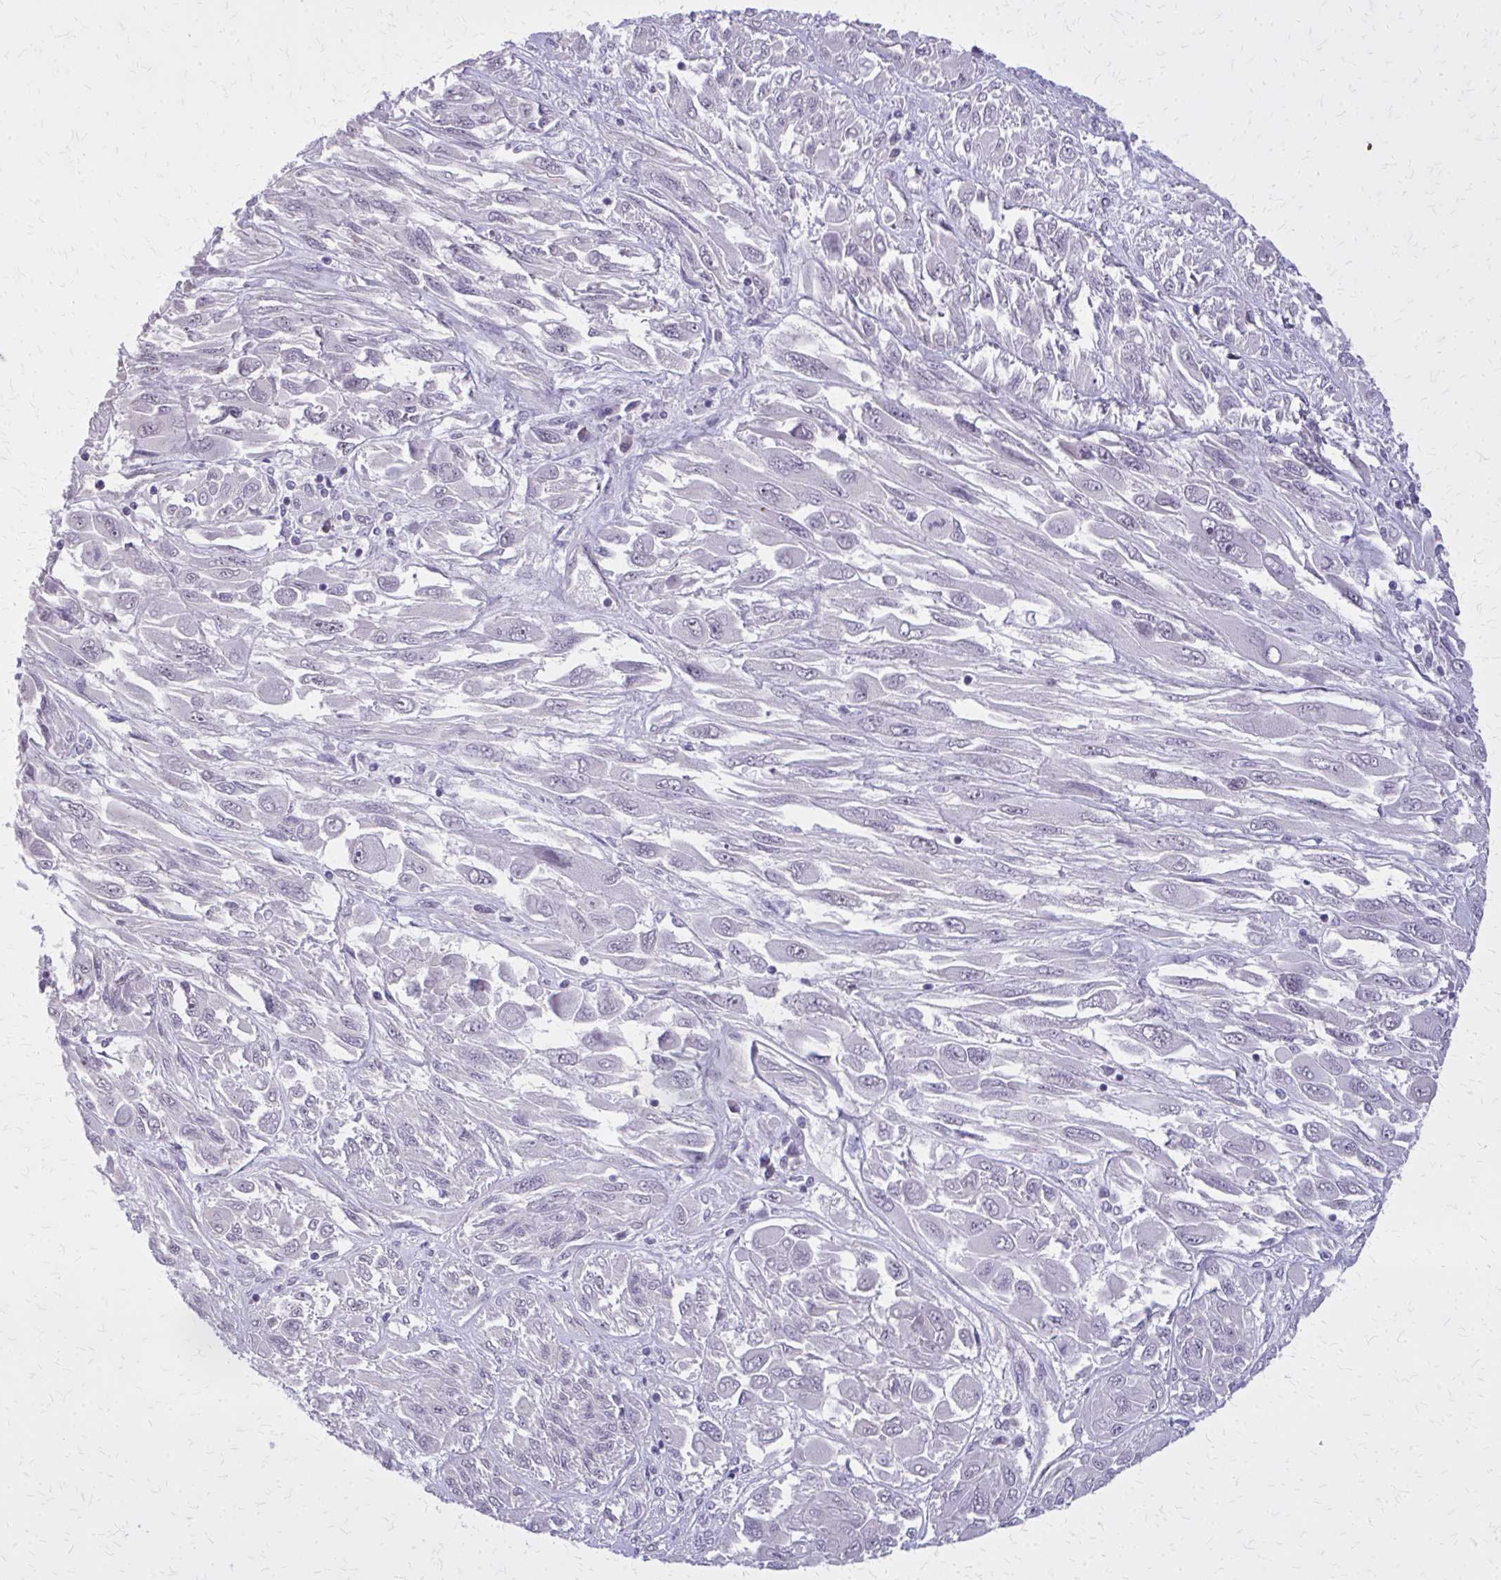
{"staining": {"intensity": "negative", "quantity": "none", "location": "none"}, "tissue": "melanoma", "cell_type": "Tumor cells", "image_type": "cancer", "snomed": [{"axis": "morphology", "description": "Malignant melanoma, NOS"}, {"axis": "topography", "description": "Skin"}], "caption": "Immunohistochemistry photomicrograph of neoplastic tissue: human melanoma stained with DAB displays no significant protein staining in tumor cells. The staining is performed using DAB (3,3'-diaminobenzidine) brown chromogen with nuclei counter-stained in using hematoxylin.", "gene": "PLCB1", "patient": {"sex": "female", "age": 91}}